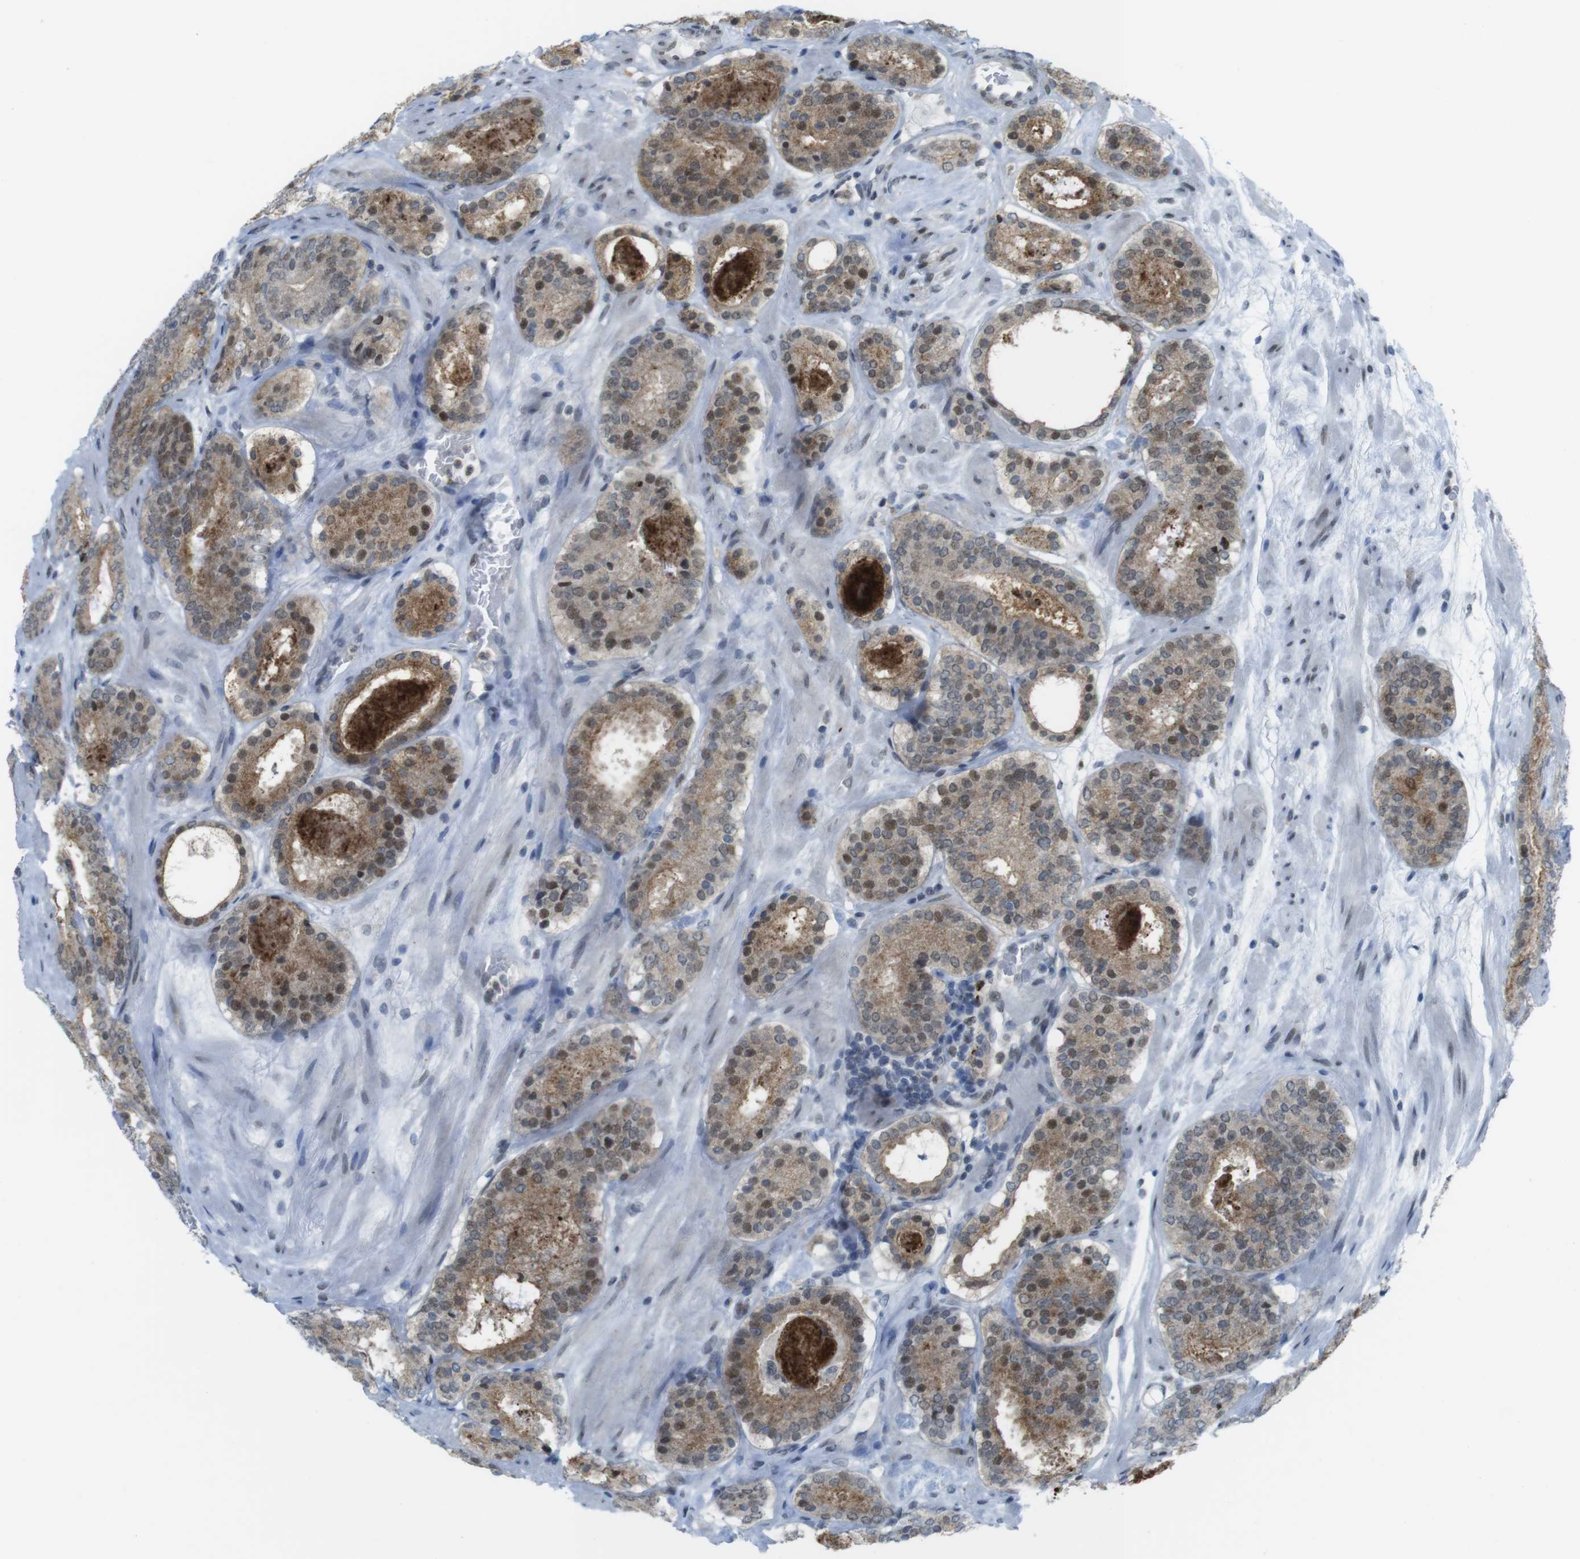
{"staining": {"intensity": "moderate", "quantity": ">75%", "location": "cytoplasmic/membranous,nuclear"}, "tissue": "prostate cancer", "cell_type": "Tumor cells", "image_type": "cancer", "snomed": [{"axis": "morphology", "description": "Adenocarcinoma, Low grade"}, {"axis": "topography", "description": "Prostate"}], "caption": "A brown stain highlights moderate cytoplasmic/membranous and nuclear staining of a protein in human prostate low-grade adenocarcinoma tumor cells.", "gene": "UBB", "patient": {"sex": "male", "age": 69}}